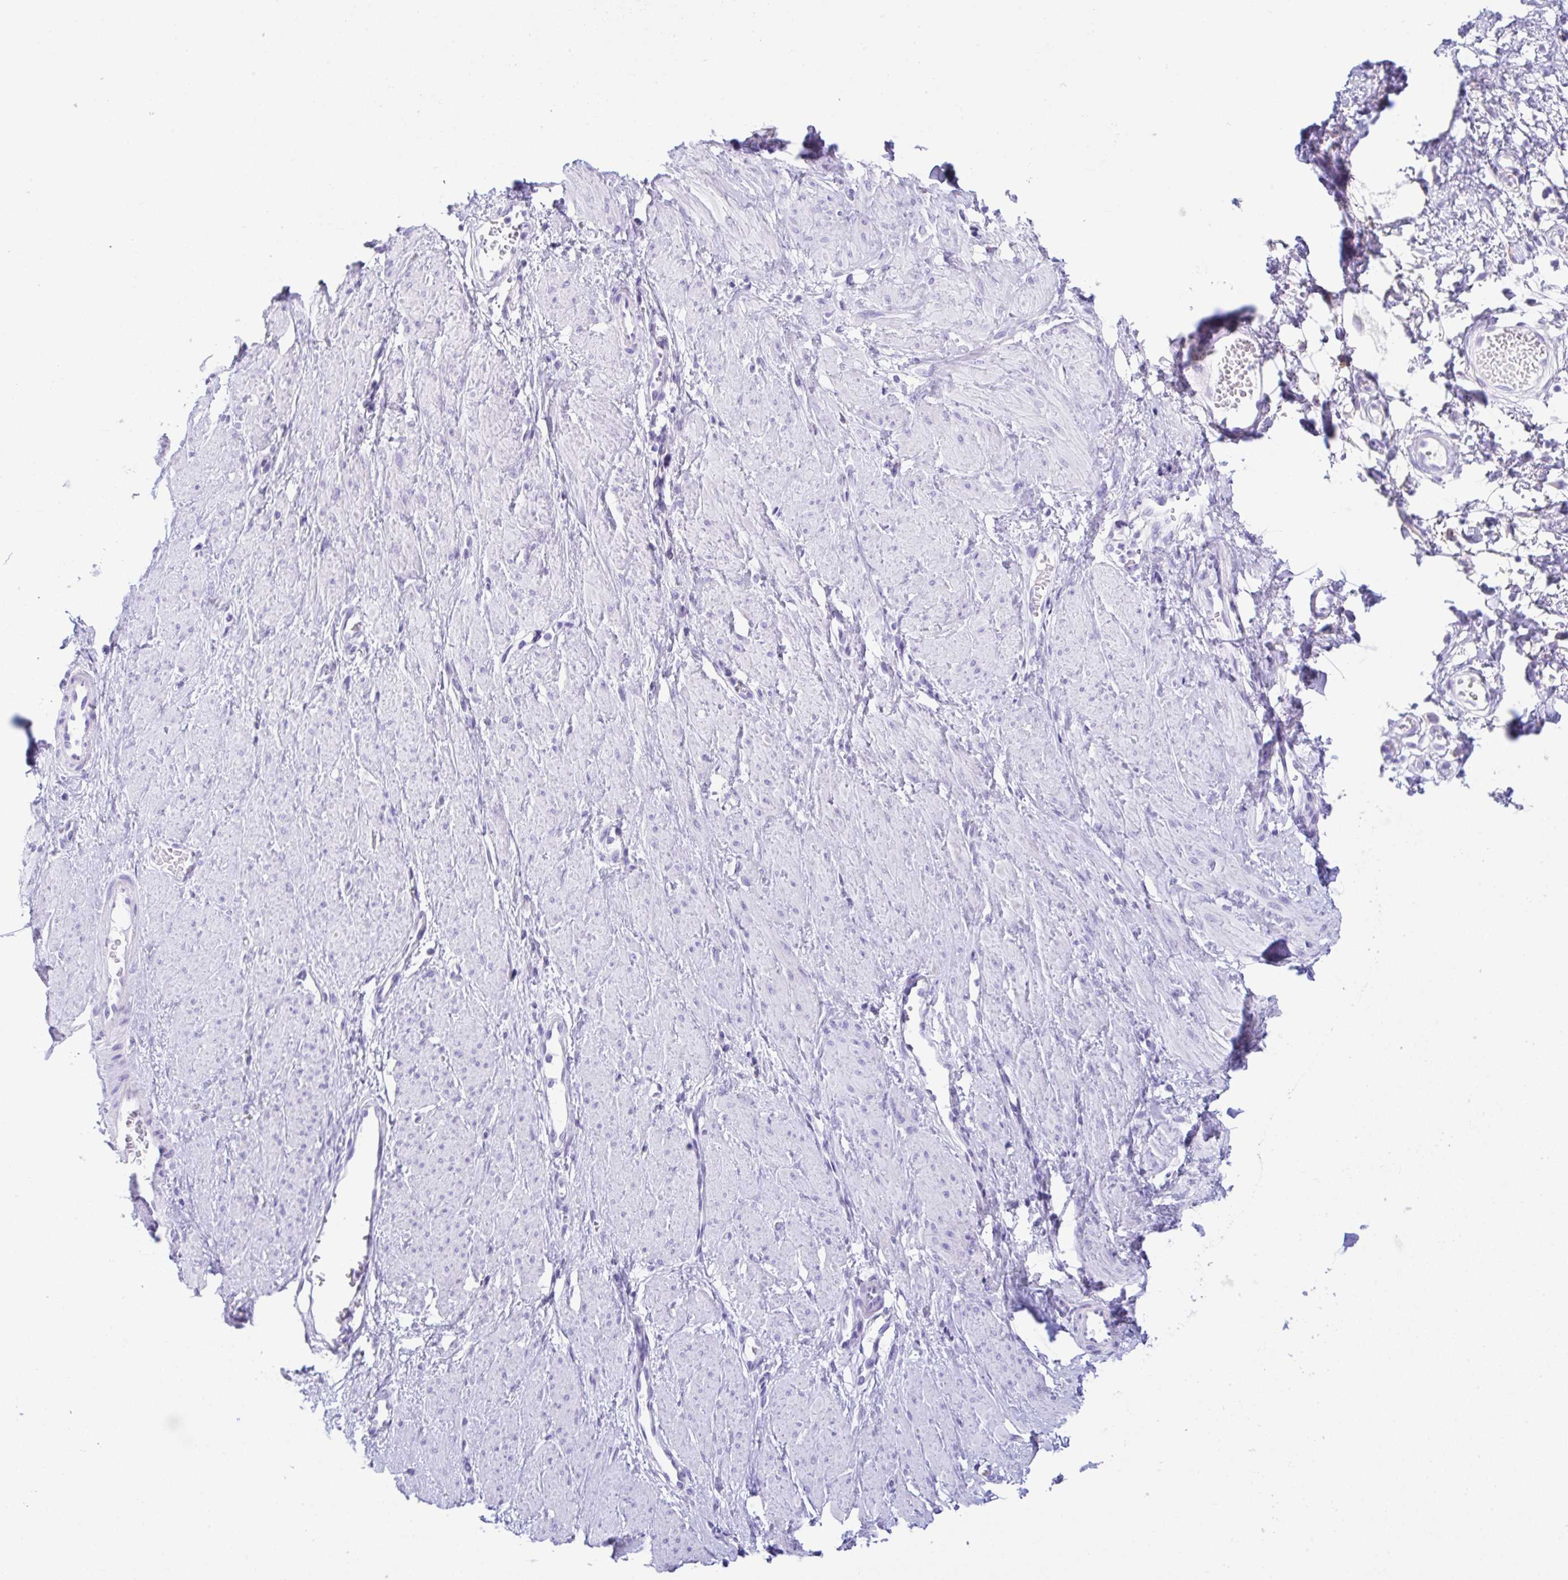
{"staining": {"intensity": "negative", "quantity": "none", "location": "none"}, "tissue": "smooth muscle", "cell_type": "Smooth muscle cells", "image_type": "normal", "snomed": [{"axis": "morphology", "description": "Normal tissue, NOS"}, {"axis": "topography", "description": "Smooth muscle"}, {"axis": "topography", "description": "Uterus"}], "caption": "The IHC micrograph has no significant positivity in smooth muscle cells of smooth muscle. The staining is performed using DAB brown chromogen with nuclei counter-stained in using hematoxylin.", "gene": "RRM2", "patient": {"sex": "female", "age": 39}}